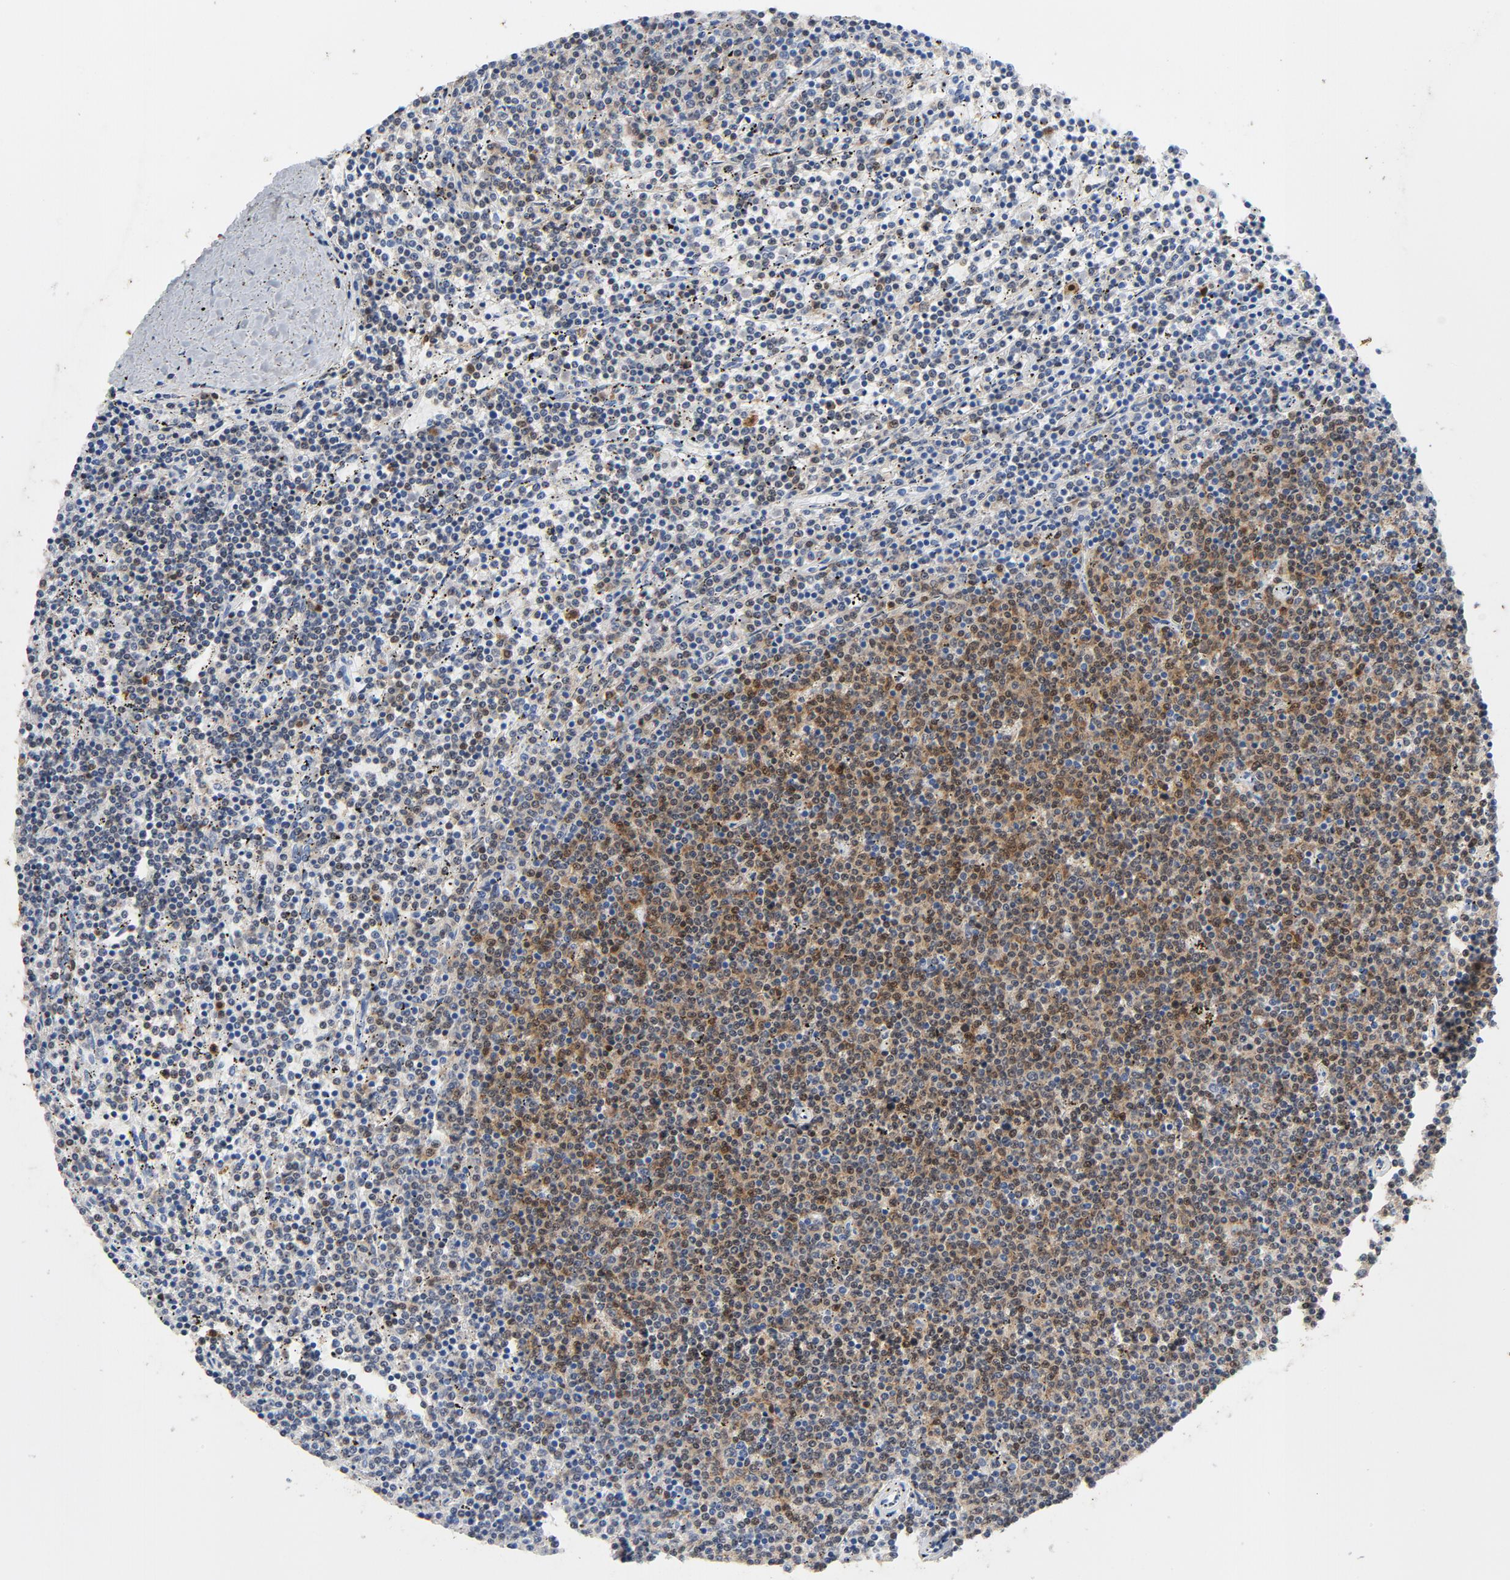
{"staining": {"intensity": "moderate", "quantity": "25%-75%", "location": "cytoplasmic/membranous"}, "tissue": "lymphoma", "cell_type": "Tumor cells", "image_type": "cancer", "snomed": [{"axis": "morphology", "description": "Malignant lymphoma, non-Hodgkin's type, Low grade"}, {"axis": "topography", "description": "Spleen"}], "caption": "Brown immunohistochemical staining in human lymphoma demonstrates moderate cytoplasmic/membranous positivity in about 25%-75% of tumor cells.", "gene": "NCF1", "patient": {"sex": "female", "age": 50}}